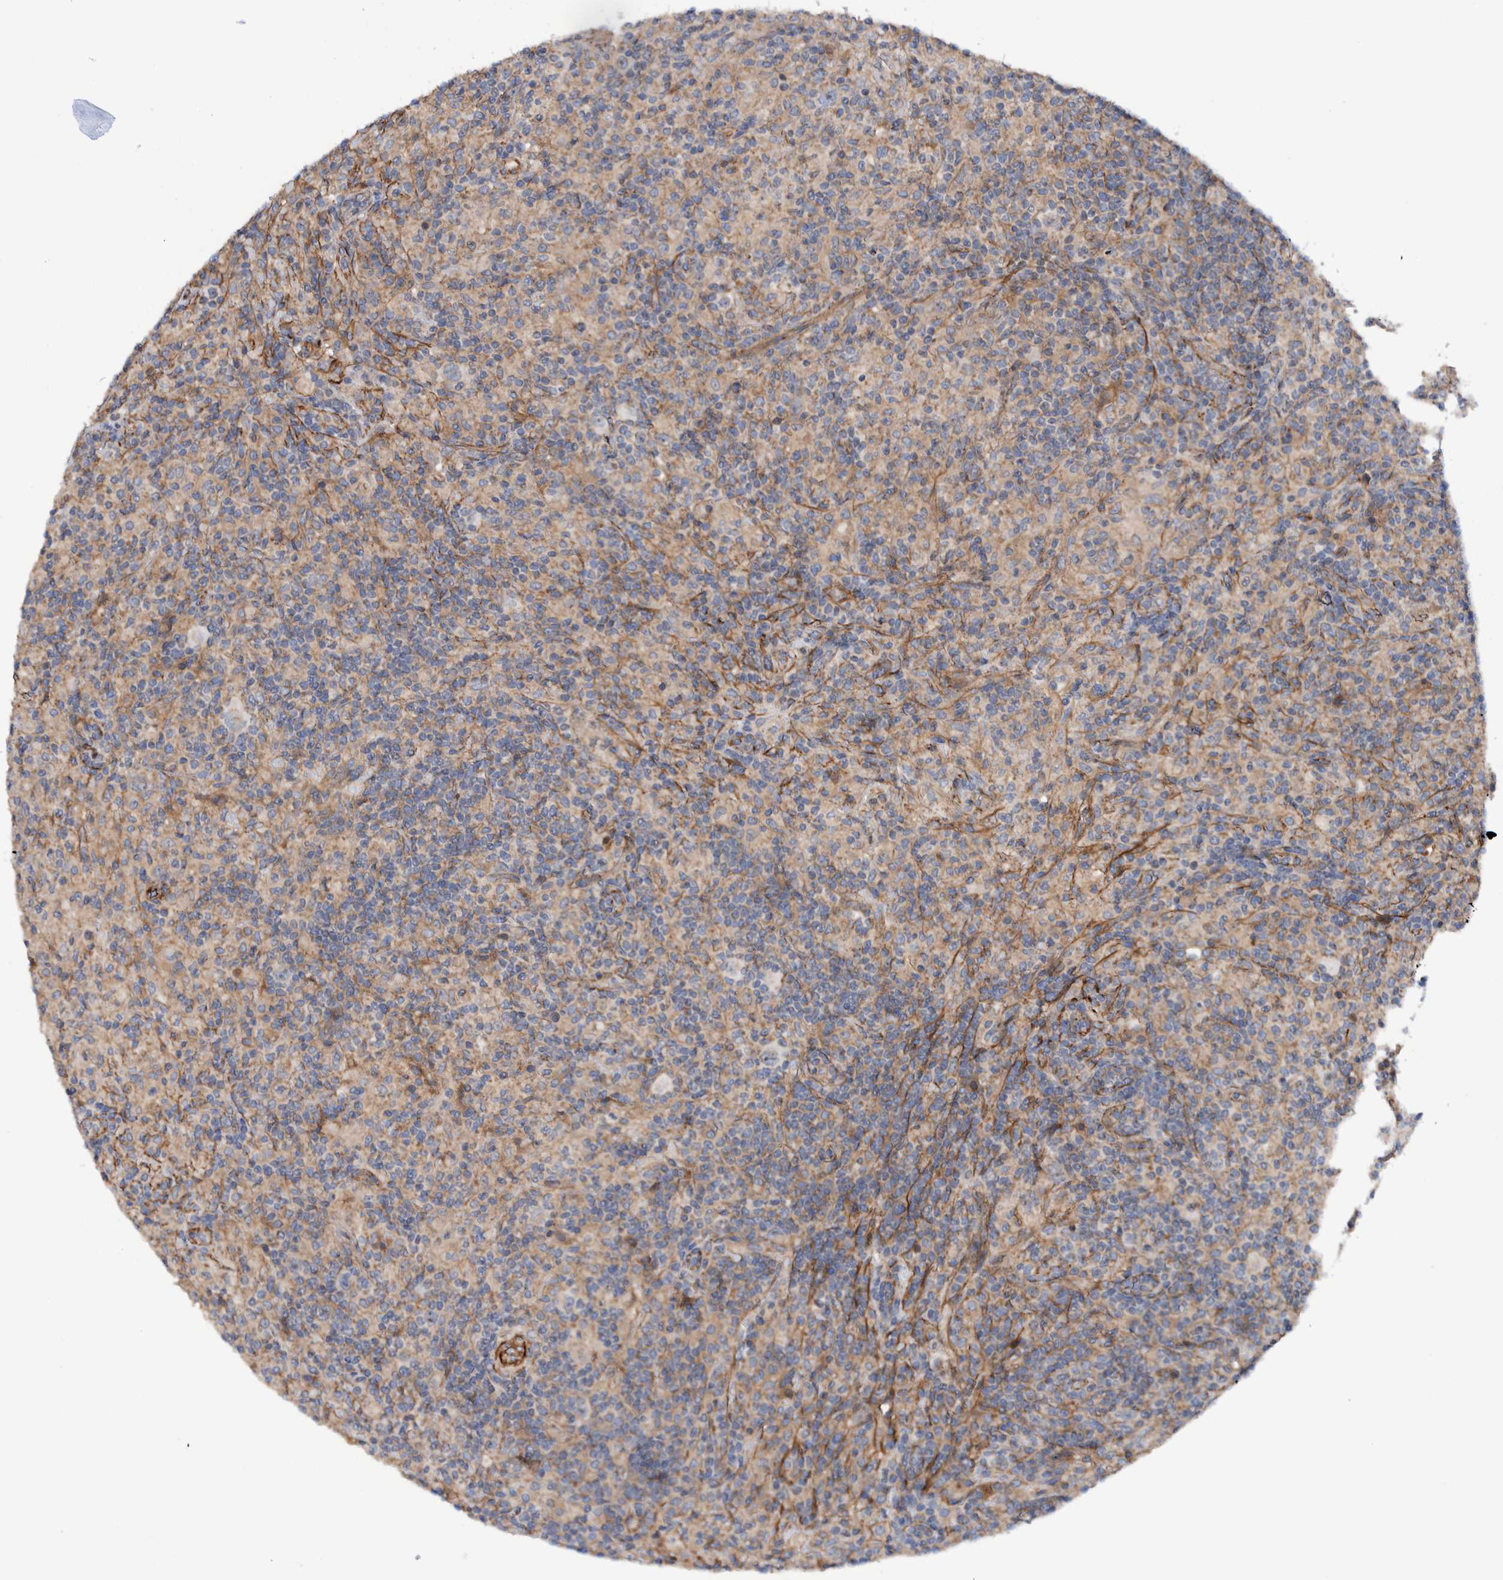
{"staining": {"intensity": "weak", "quantity": "<25%", "location": "cytoplasmic/membranous"}, "tissue": "lymphoma", "cell_type": "Tumor cells", "image_type": "cancer", "snomed": [{"axis": "morphology", "description": "Hodgkin's disease, NOS"}, {"axis": "topography", "description": "Lymph node"}], "caption": "Hodgkin's disease was stained to show a protein in brown. There is no significant positivity in tumor cells. Brightfield microscopy of IHC stained with DAB (brown) and hematoxylin (blue), captured at high magnification.", "gene": "SLC25A10", "patient": {"sex": "male", "age": 70}}